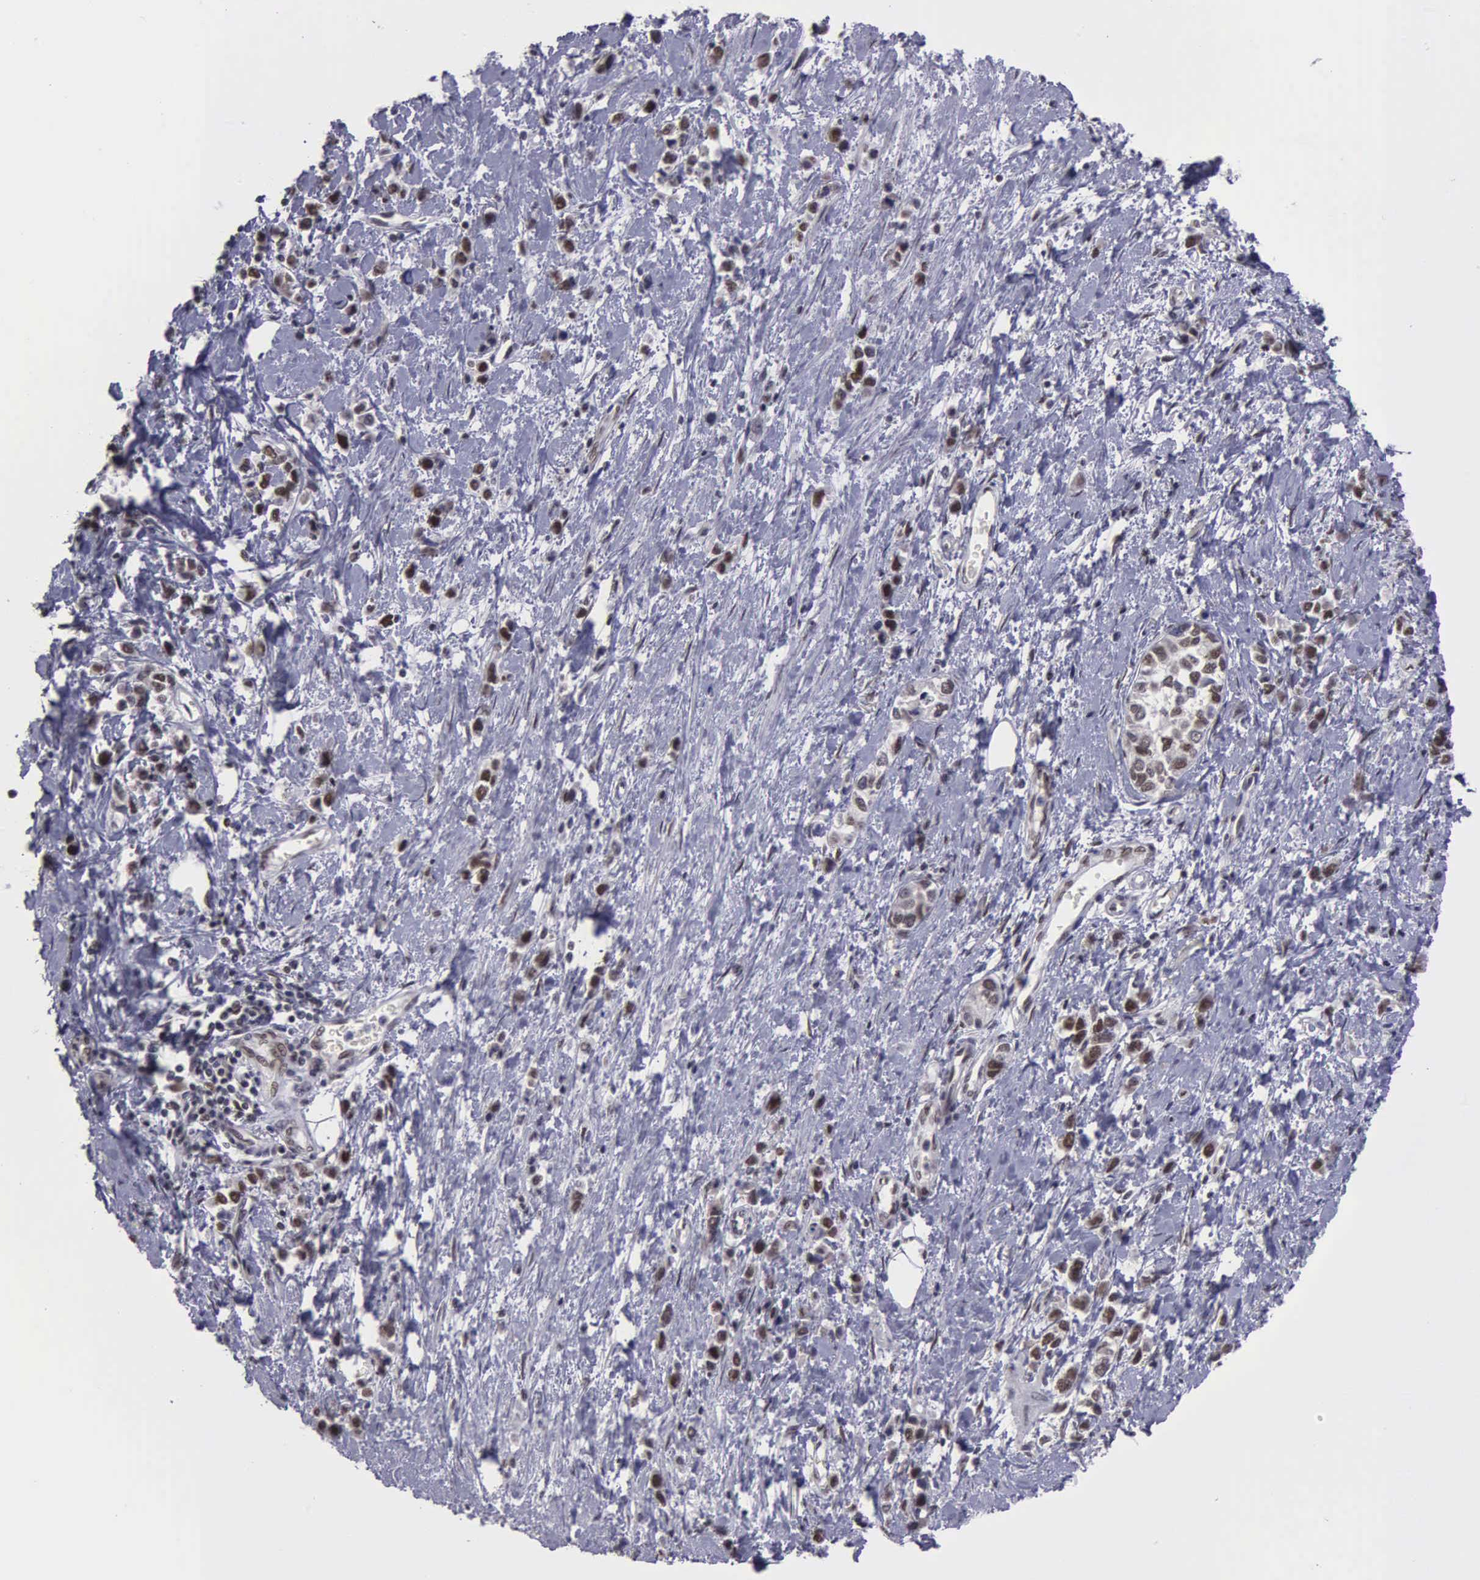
{"staining": {"intensity": "moderate", "quantity": "25%-75%", "location": "nuclear"}, "tissue": "stomach cancer", "cell_type": "Tumor cells", "image_type": "cancer", "snomed": [{"axis": "morphology", "description": "Adenocarcinoma, NOS"}, {"axis": "topography", "description": "Stomach, upper"}], "caption": "Moderate nuclear positivity for a protein is present in approximately 25%-75% of tumor cells of stomach cancer using IHC.", "gene": "UBR7", "patient": {"sex": "male", "age": 76}}